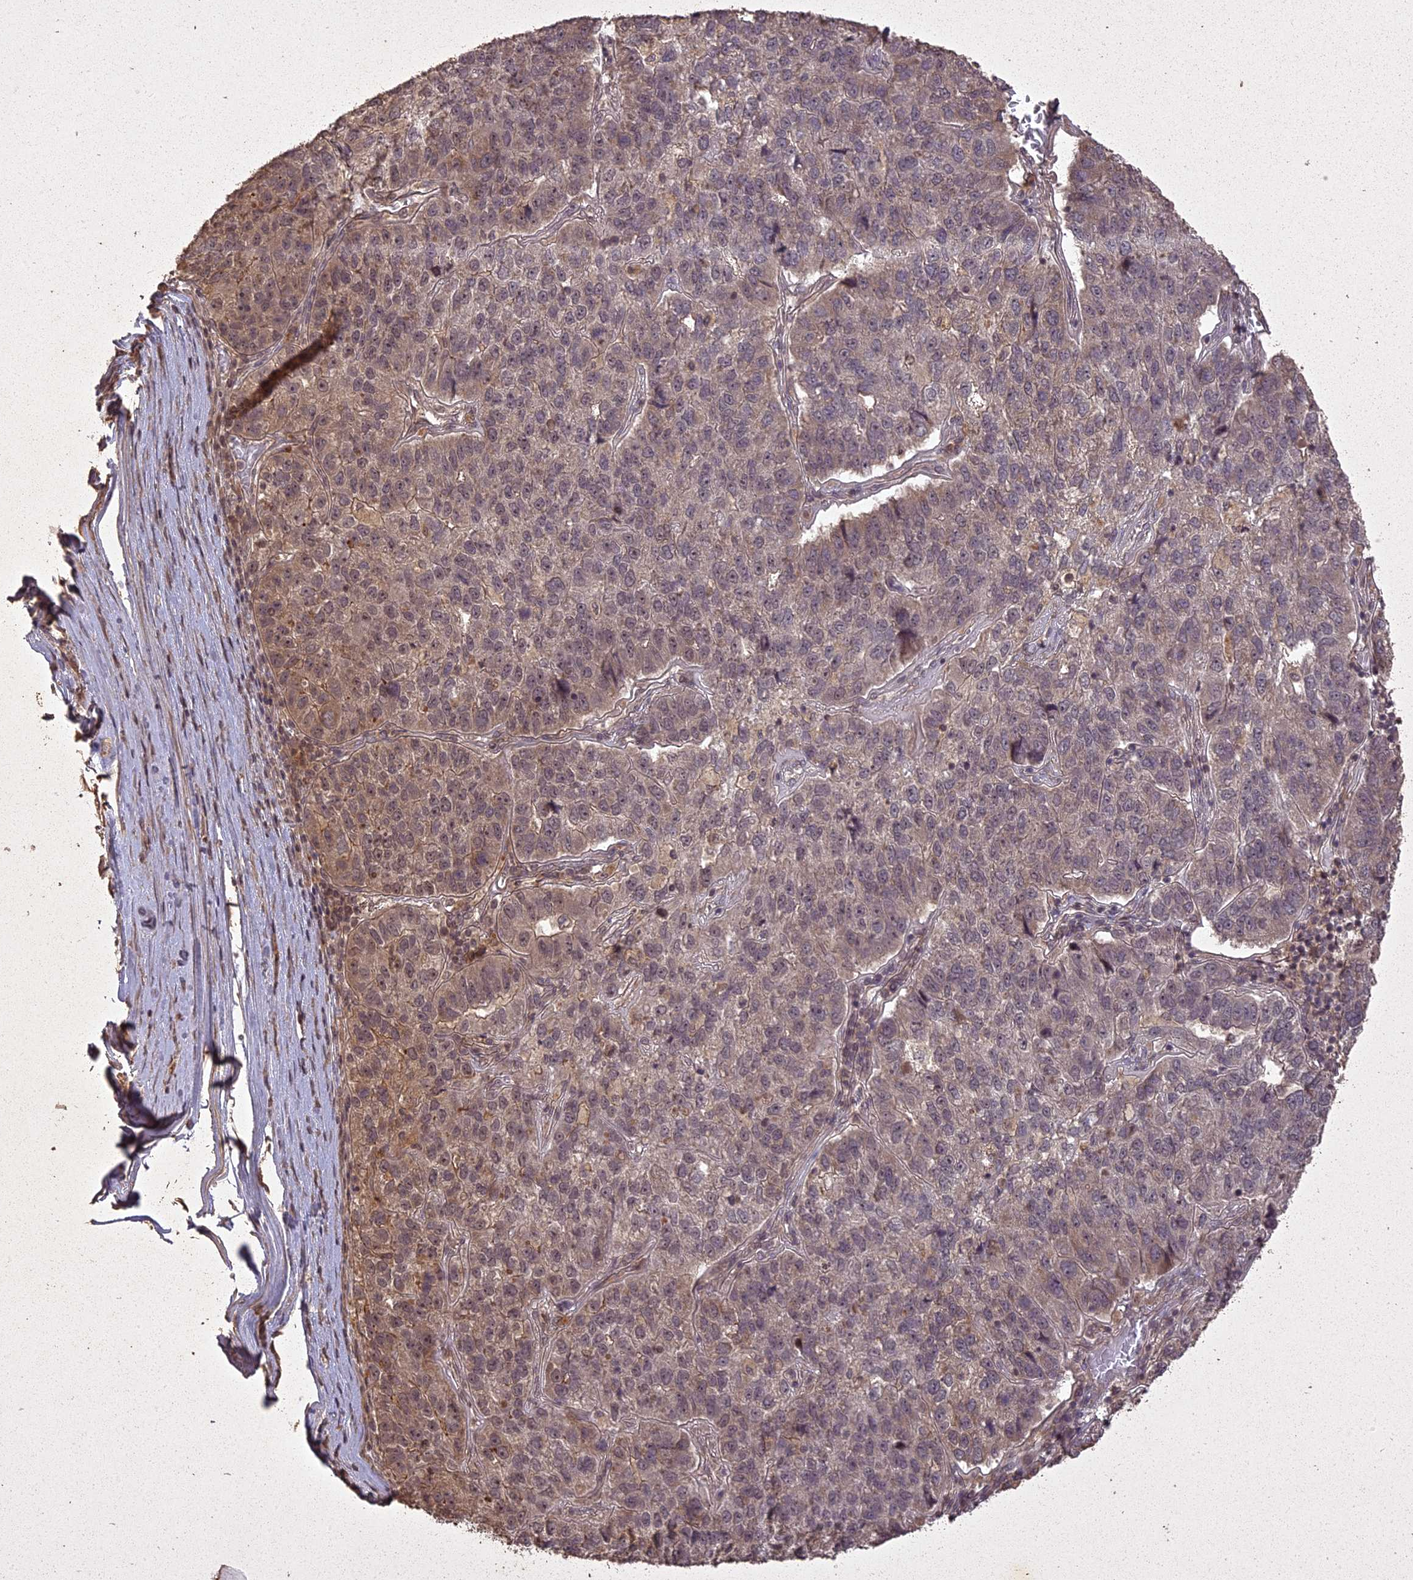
{"staining": {"intensity": "weak", "quantity": "<25%", "location": "cytoplasmic/membranous"}, "tissue": "pancreatic cancer", "cell_type": "Tumor cells", "image_type": "cancer", "snomed": [{"axis": "morphology", "description": "Adenocarcinoma, NOS"}, {"axis": "topography", "description": "Pancreas"}], "caption": "High power microscopy micrograph of an immunohistochemistry (IHC) histopathology image of adenocarcinoma (pancreatic), revealing no significant positivity in tumor cells.", "gene": "LIN37", "patient": {"sex": "female", "age": 61}}